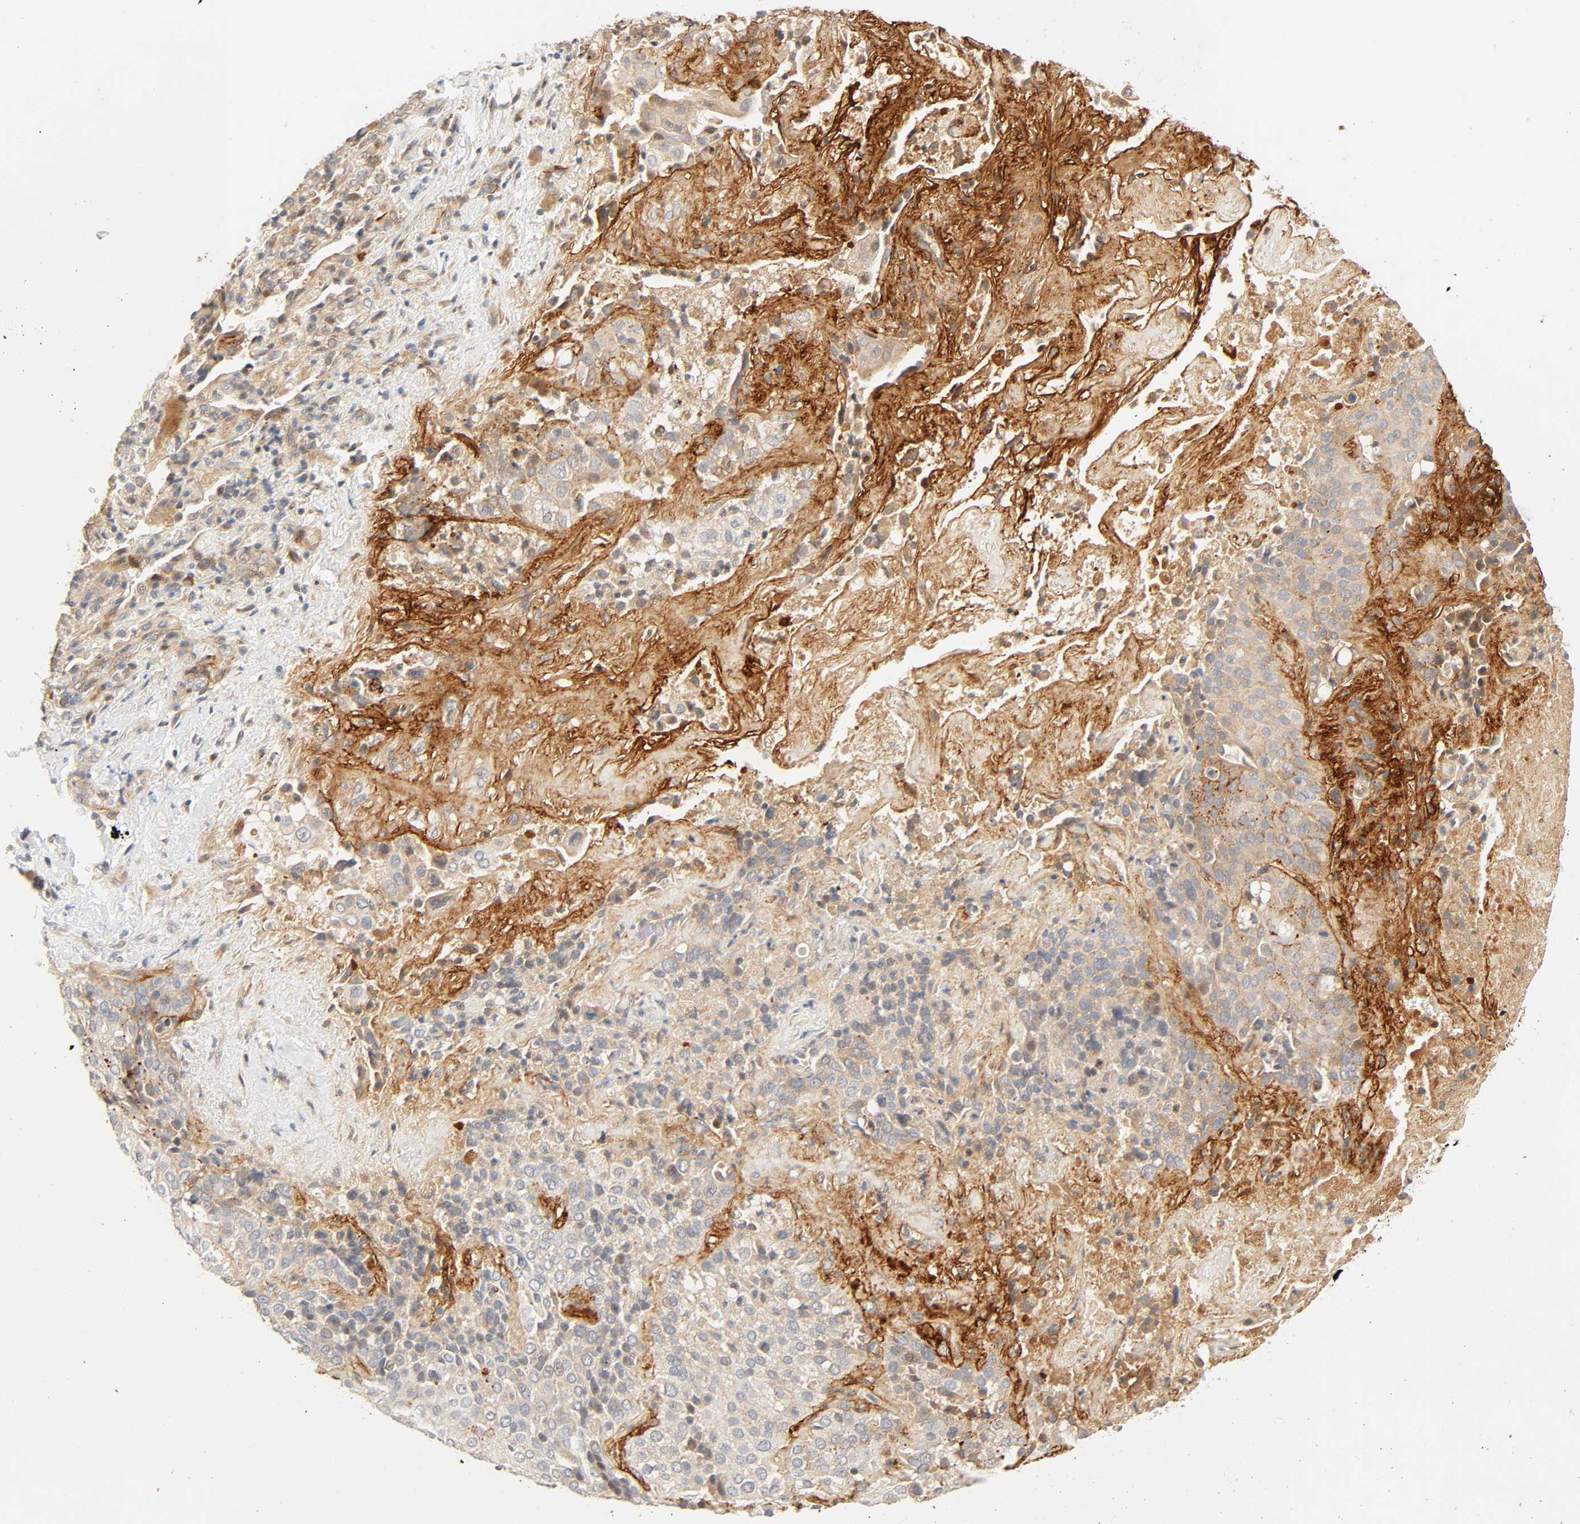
{"staining": {"intensity": "weak", "quantity": "25%-75%", "location": "cytoplasmic/membranous"}, "tissue": "lung cancer", "cell_type": "Tumor cells", "image_type": "cancer", "snomed": [{"axis": "morphology", "description": "Squamous cell carcinoma, NOS"}, {"axis": "topography", "description": "Lung"}], "caption": "Protein expression analysis of lung cancer reveals weak cytoplasmic/membranous positivity in approximately 25%-75% of tumor cells.", "gene": "CACNA1G", "patient": {"sex": "male", "age": 54}}